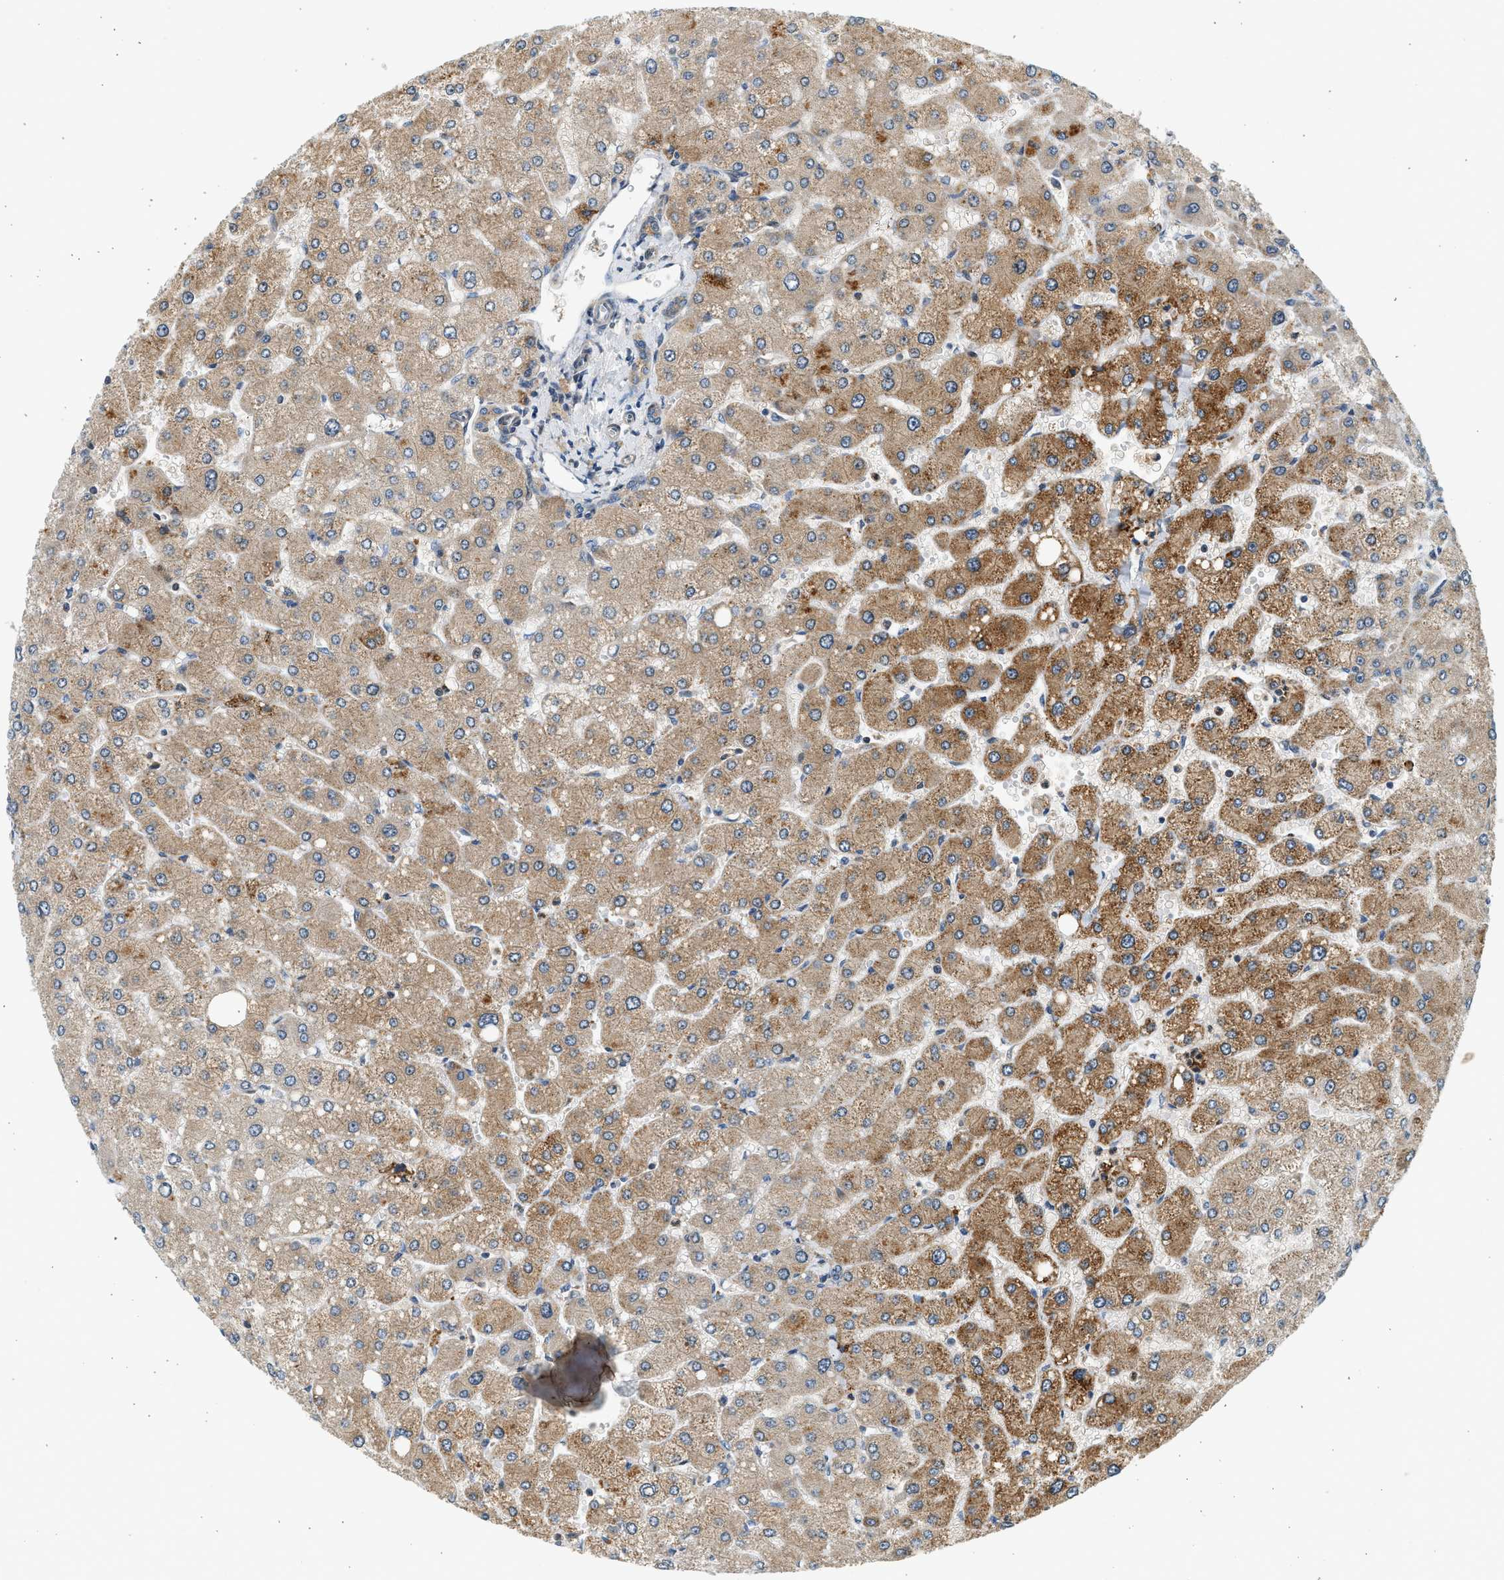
{"staining": {"intensity": "moderate", "quantity": "25%-75%", "location": "cytoplasmic/membranous"}, "tissue": "liver", "cell_type": "Cholangiocytes", "image_type": "normal", "snomed": [{"axis": "morphology", "description": "Normal tissue, NOS"}, {"axis": "topography", "description": "Liver"}], "caption": "Protein staining reveals moderate cytoplasmic/membranous staining in about 25%-75% of cholangiocytes in benign liver.", "gene": "NRSN2", "patient": {"sex": "male", "age": 55}}